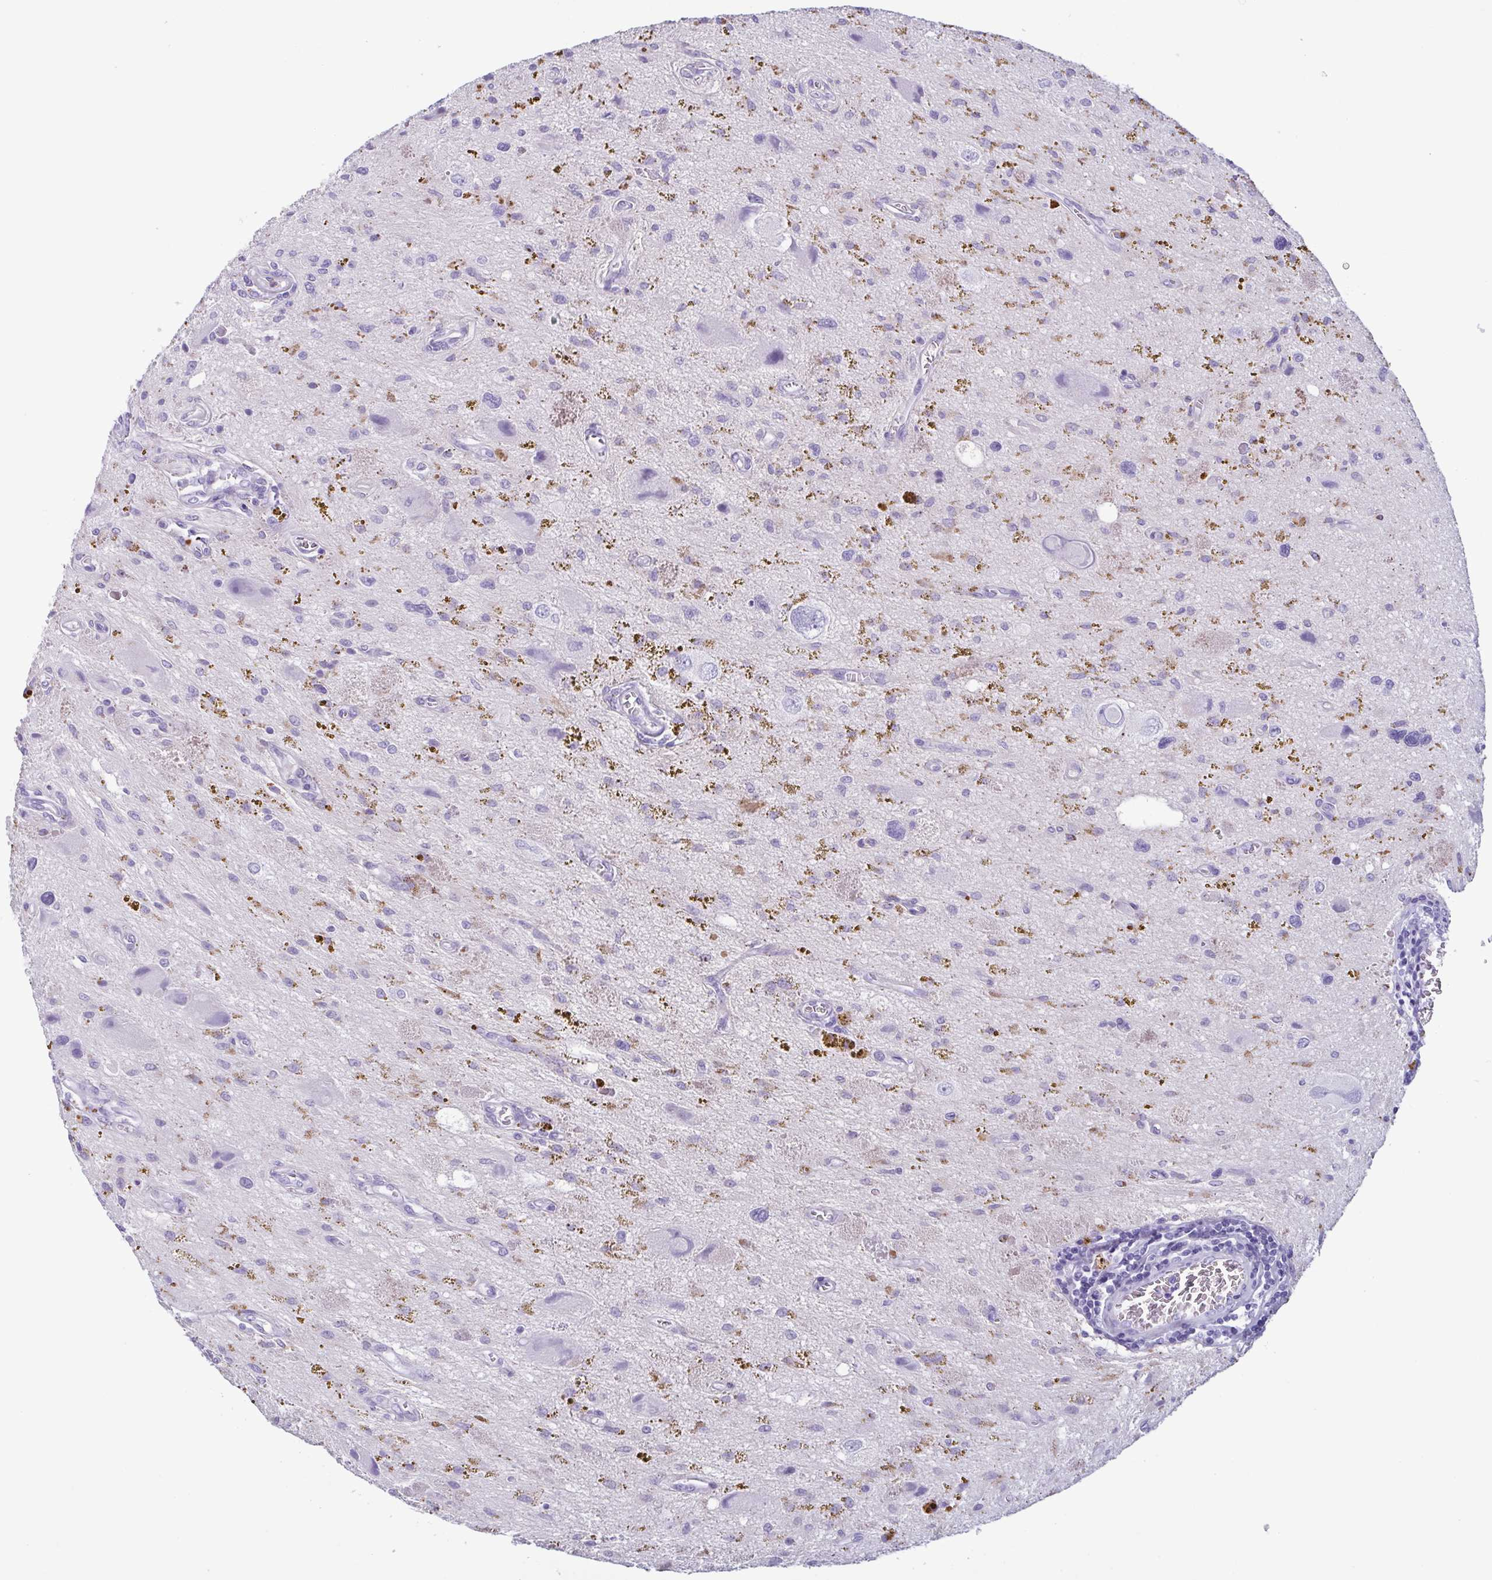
{"staining": {"intensity": "negative", "quantity": "none", "location": "none"}, "tissue": "glioma", "cell_type": "Tumor cells", "image_type": "cancer", "snomed": [{"axis": "morphology", "description": "Glioma, malignant, Low grade"}, {"axis": "topography", "description": "Cerebellum"}], "caption": "Immunohistochemical staining of human glioma displays no significant staining in tumor cells.", "gene": "LTF", "patient": {"sex": "female", "age": 14}}